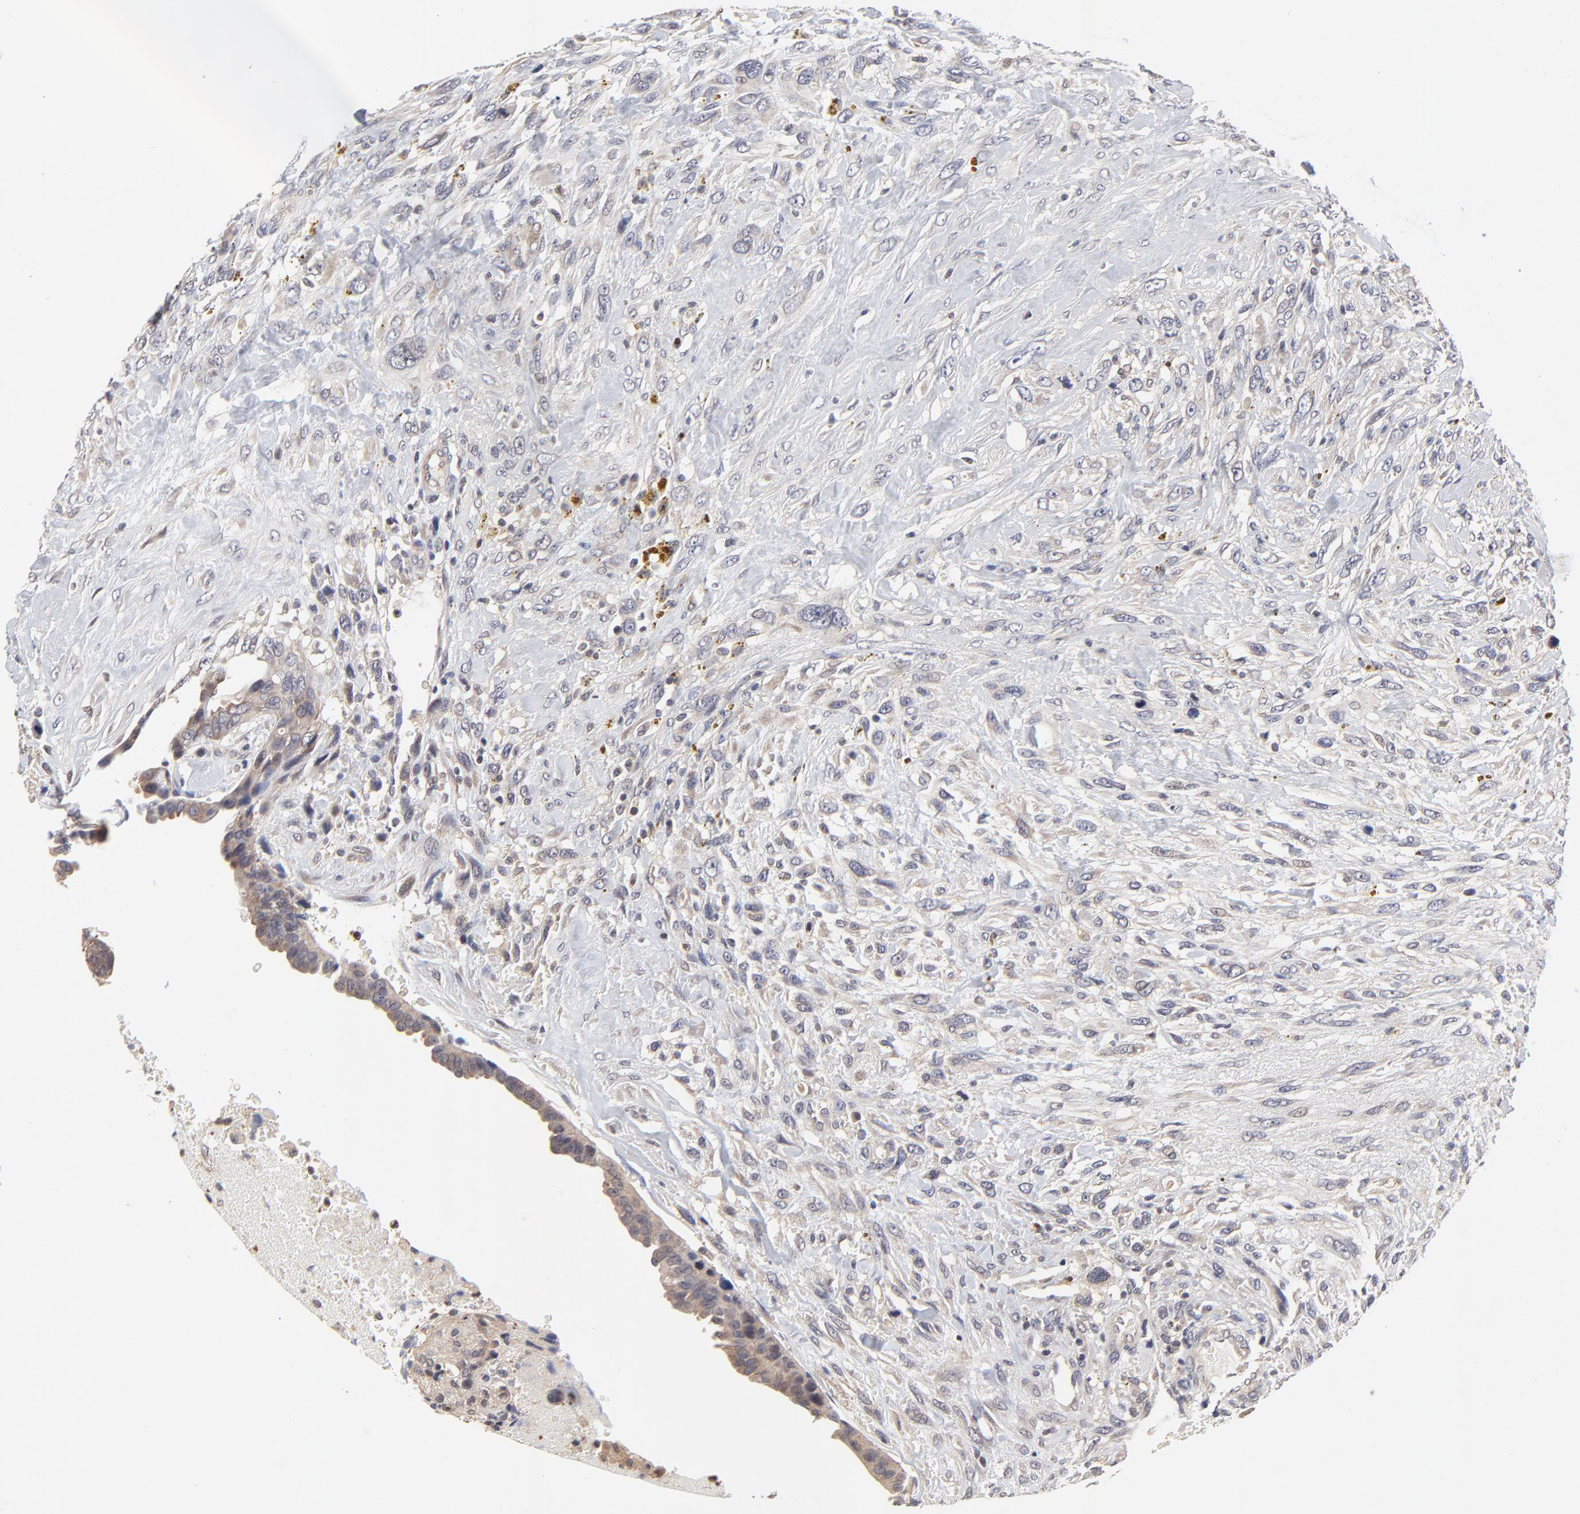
{"staining": {"intensity": "weak", "quantity": ">75%", "location": "cytoplasmic/membranous"}, "tissue": "breast cancer", "cell_type": "Tumor cells", "image_type": "cancer", "snomed": [{"axis": "morphology", "description": "Neoplasm, malignant, NOS"}, {"axis": "topography", "description": "Breast"}], "caption": "Immunohistochemistry photomicrograph of breast cancer (malignant neoplasm) stained for a protein (brown), which displays low levels of weak cytoplasmic/membranous positivity in approximately >75% of tumor cells.", "gene": "ZNF157", "patient": {"sex": "female", "age": 50}}